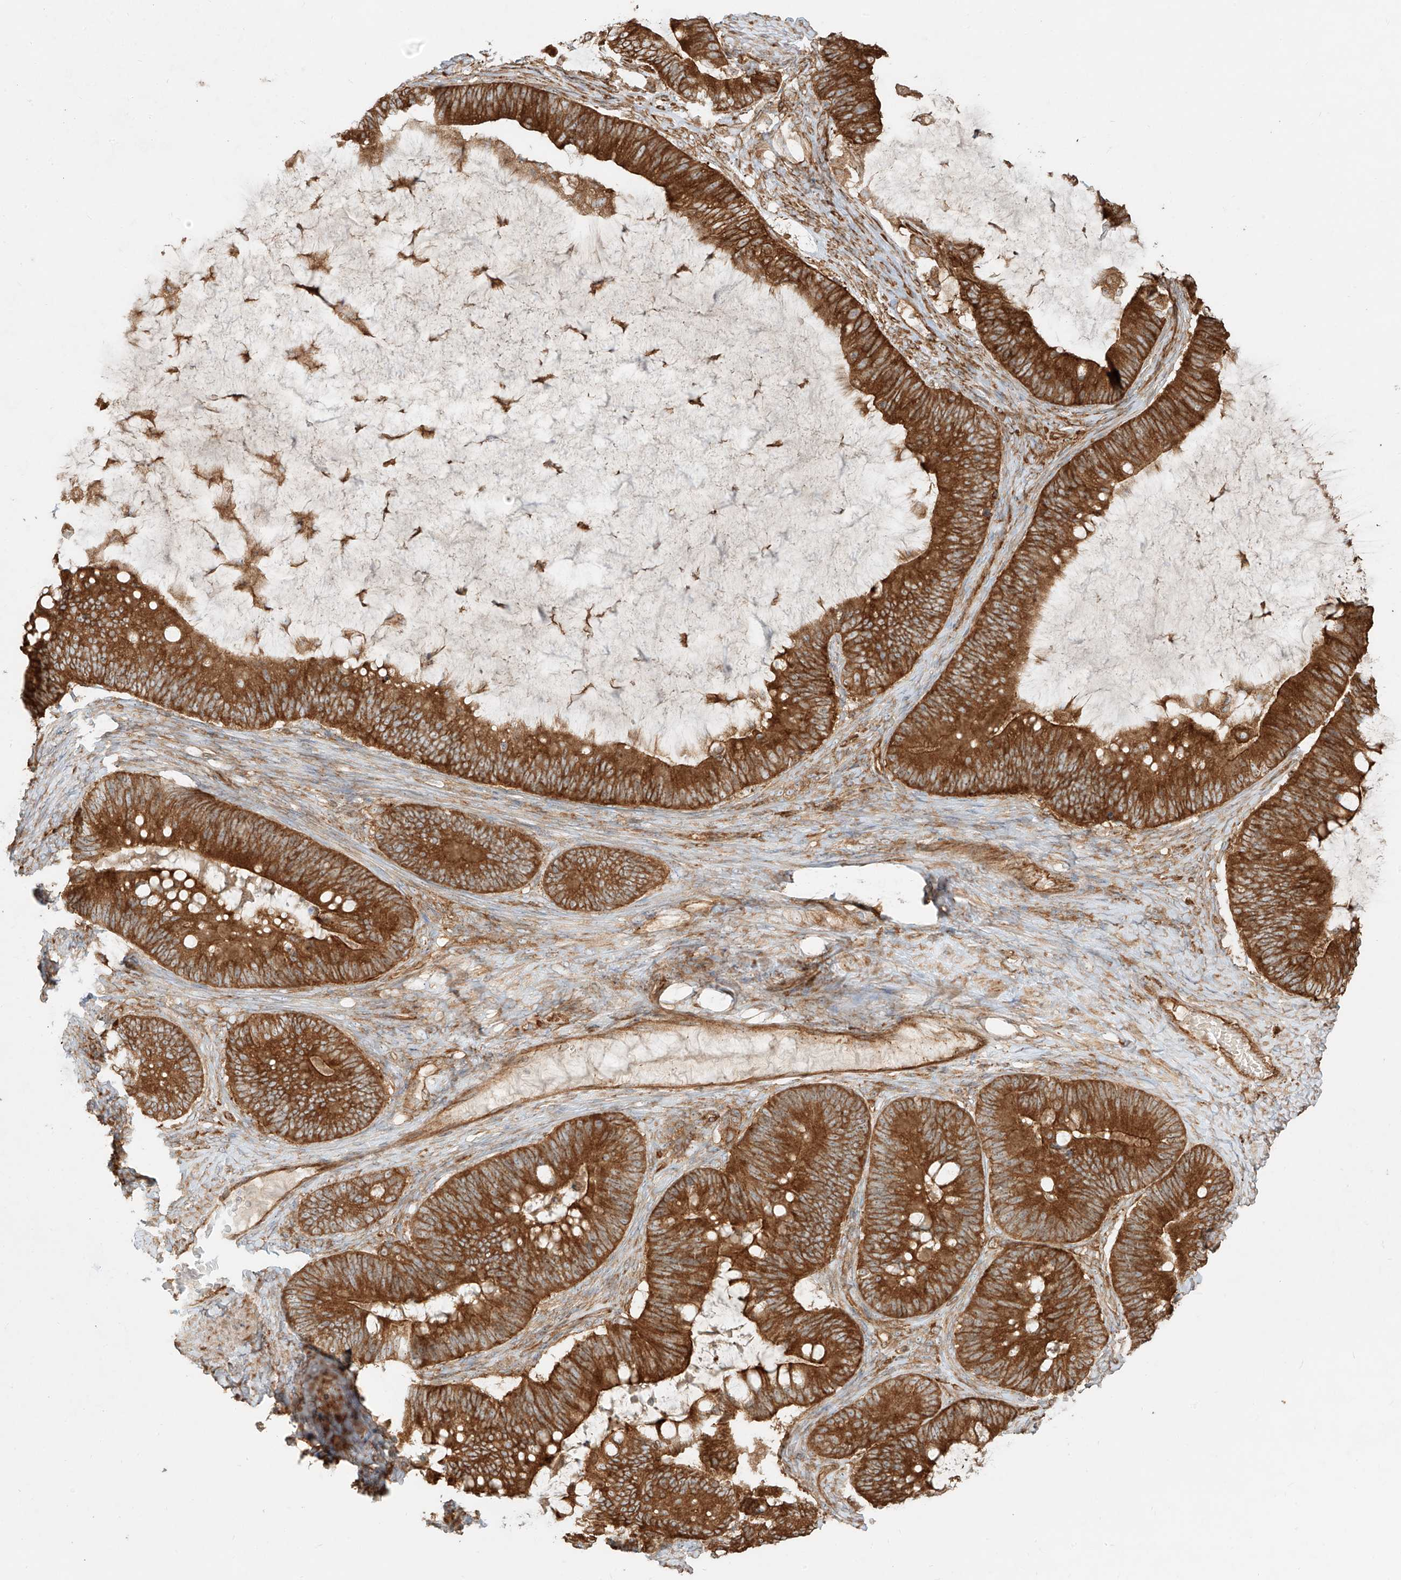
{"staining": {"intensity": "strong", "quantity": ">75%", "location": "cytoplasmic/membranous"}, "tissue": "ovarian cancer", "cell_type": "Tumor cells", "image_type": "cancer", "snomed": [{"axis": "morphology", "description": "Cystadenocarcinoma, mucinous, NOS"}, {"axis": "topography", "description": "Ovary"}], "caption": "This micrograph exhibits immunohistochemistry staining of human mucinous cystadenocarcinoma (ovarian), with high strong cytoplasmic/membranous staining in approximately >75% of tumor cells.", "gene": "SNX9", "patient": {"sex": "female", "age": 61}}